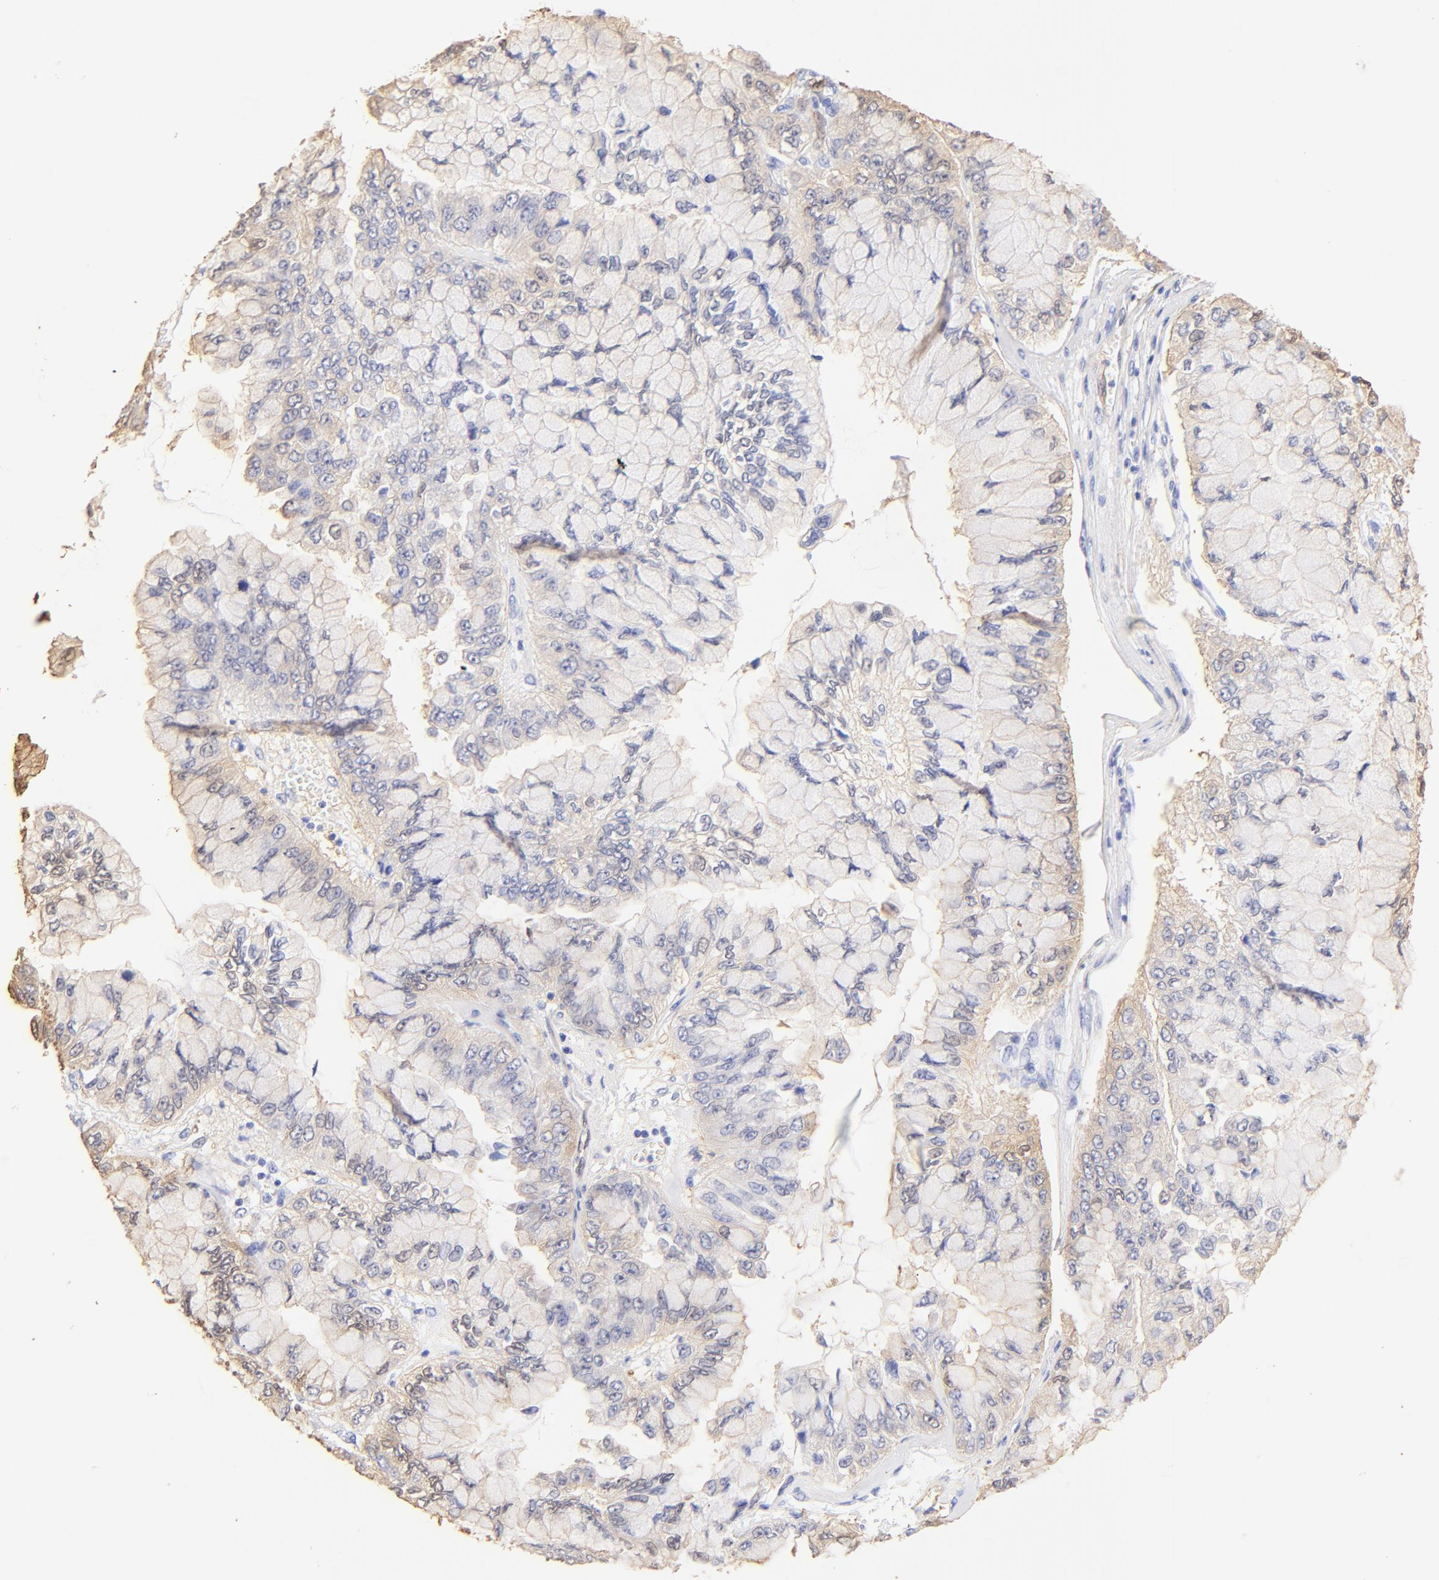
{"staining": {"intensity": "weak", "quantity": "25%-75%", "location": "cytoplasmic/membranous"}, "tissue": "liver cancer", "cell_type": "Tumor cells", "image_type": "cancer", "snomed": [{"axis": "morphology", "description": "Cholangiocarcinoma"}, {"axis": "topography", "description": "Liver"}], "caption": "Tumor cells reveal low levels of weak cytoplasmic/membranous expression in approximately 25%-75% of cells in liver cholangiocarcinoma.", "gene": "ALDH1A1", "patient": {"sex": "female", "age": 79}}